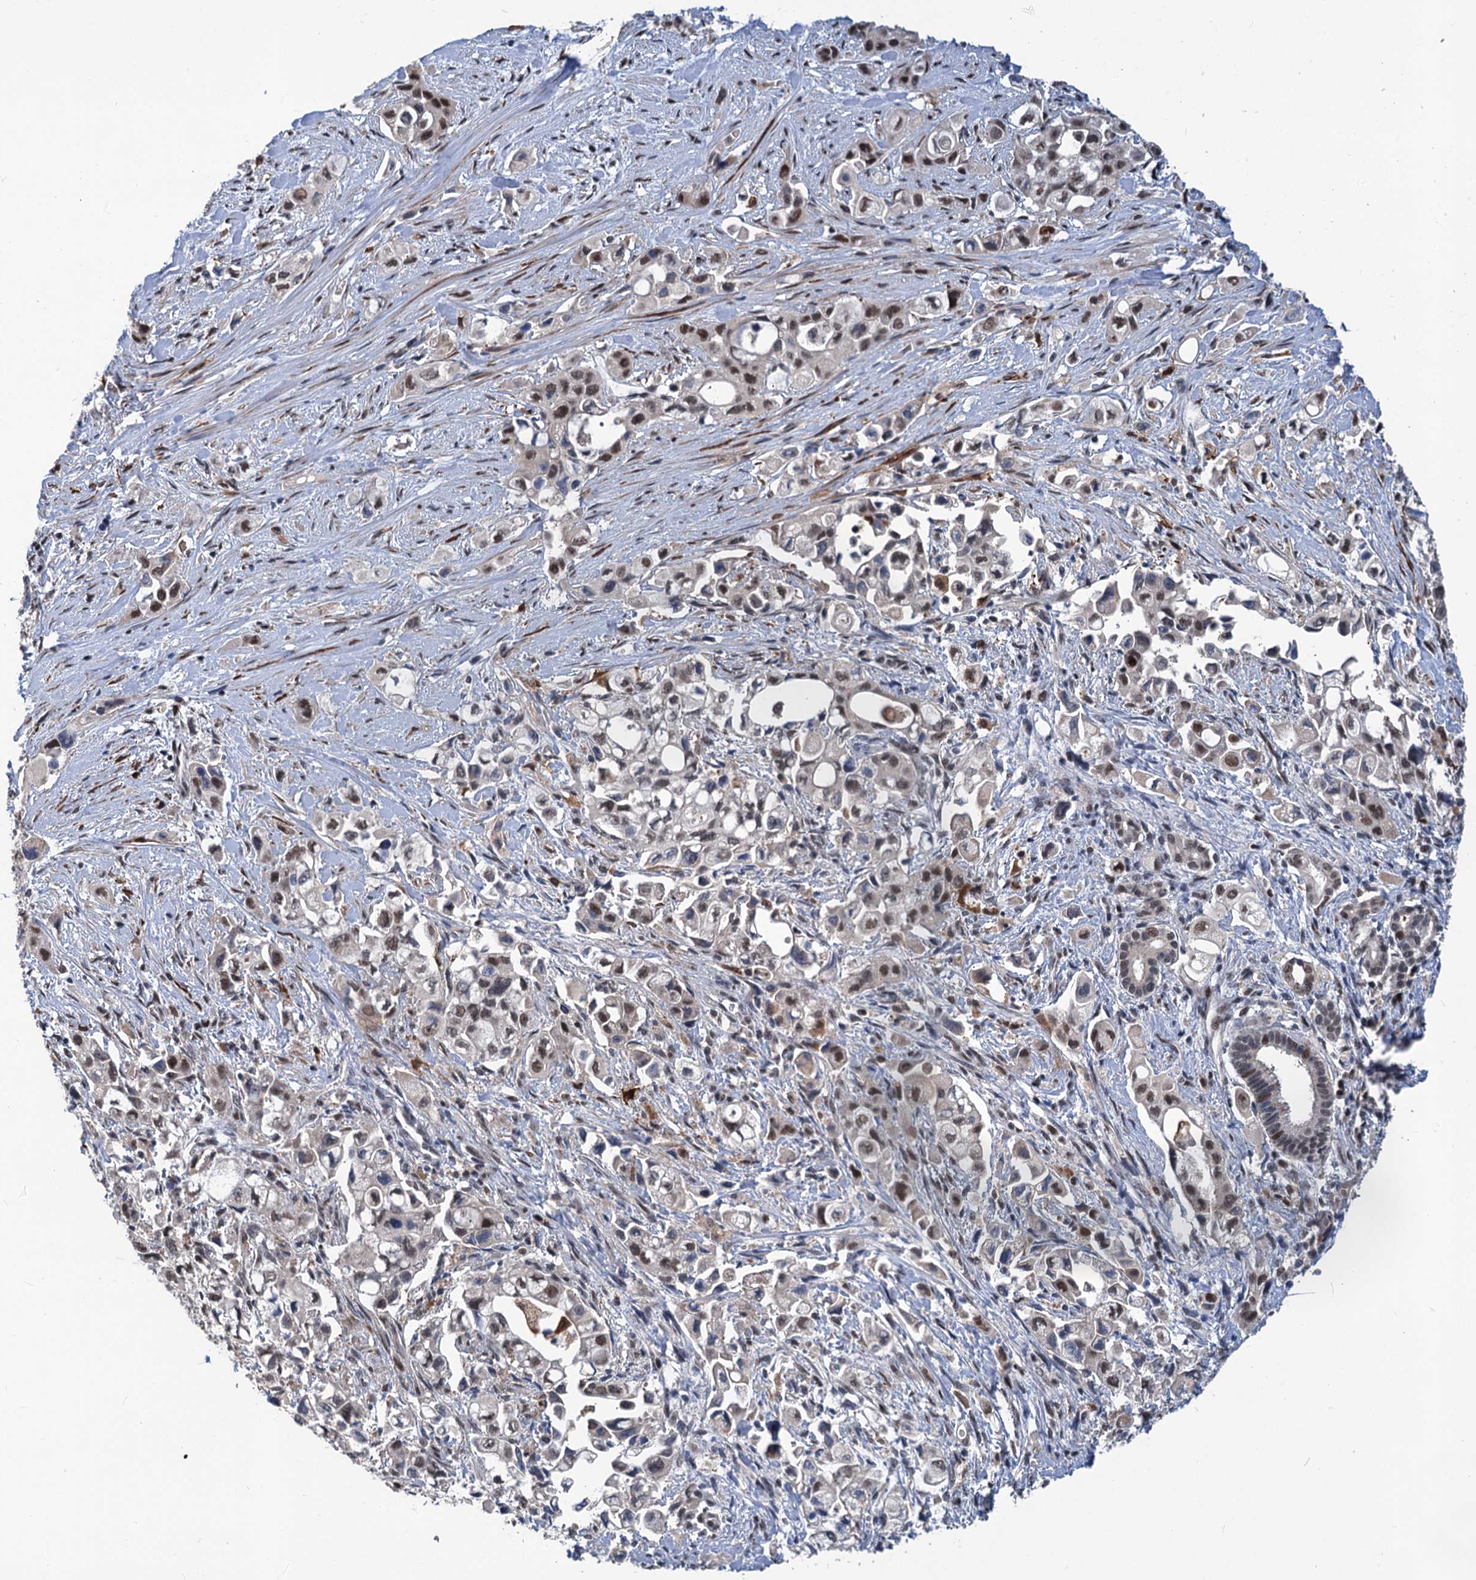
{"staining": {"intensity": "weak", "quantity": "25%-75%", "location": "nuclear"}, "tissue": "pancreatic cancer", "cell_type": "Tumor cells", "image_type": "cancer", "snomed": [{"axis": "morphology", "description": "Adenocarcinoma, NOS"}, {"axis": "topography", "description": "Pancreas"}], "caption": "Pancreatic cancer tissue reveals weak nuclear positivity in about 25%-75% of tumor cells", "gene": "PHF8", "patient": {"sex": "female", "age": 66}}